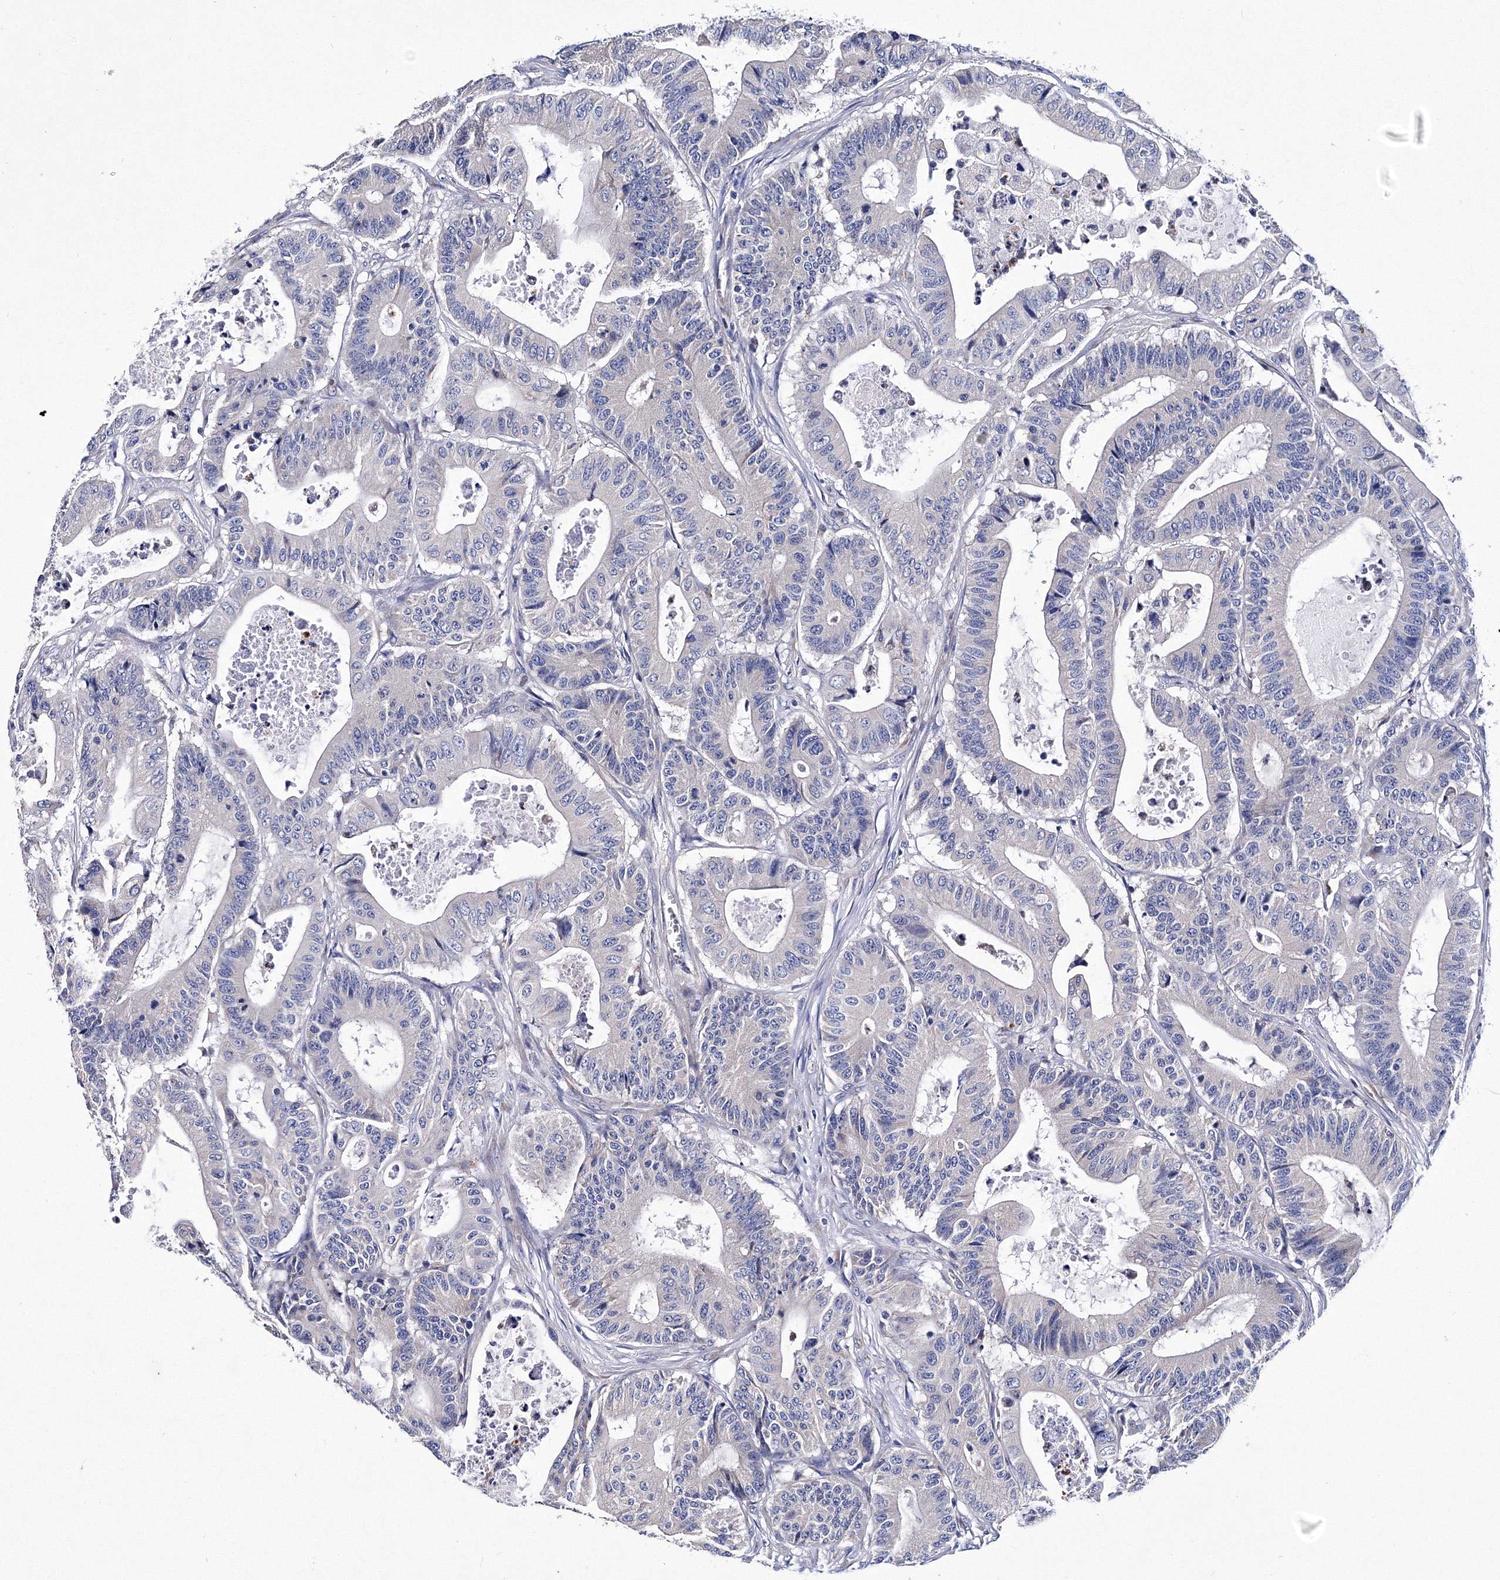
{"staining": {"intensity": "negative", "quantity": "none", "location": "none"}, "tissue": "colorectal cancer", "cell_type": "Tumor cells", "image_type": "cancer", "snomed": [{"axis": "morphology", "description": "Adenocarcinoma, NOS"}, {"axis": "topography", "description": "Colon"}], "caption": "Colorectal adenocarcinoma stained for a protein using immunohistochemistry demonstrates no staining tumor cells.", "gene": "TRPM2", "patient": {"sex": "female", "age": 84}}